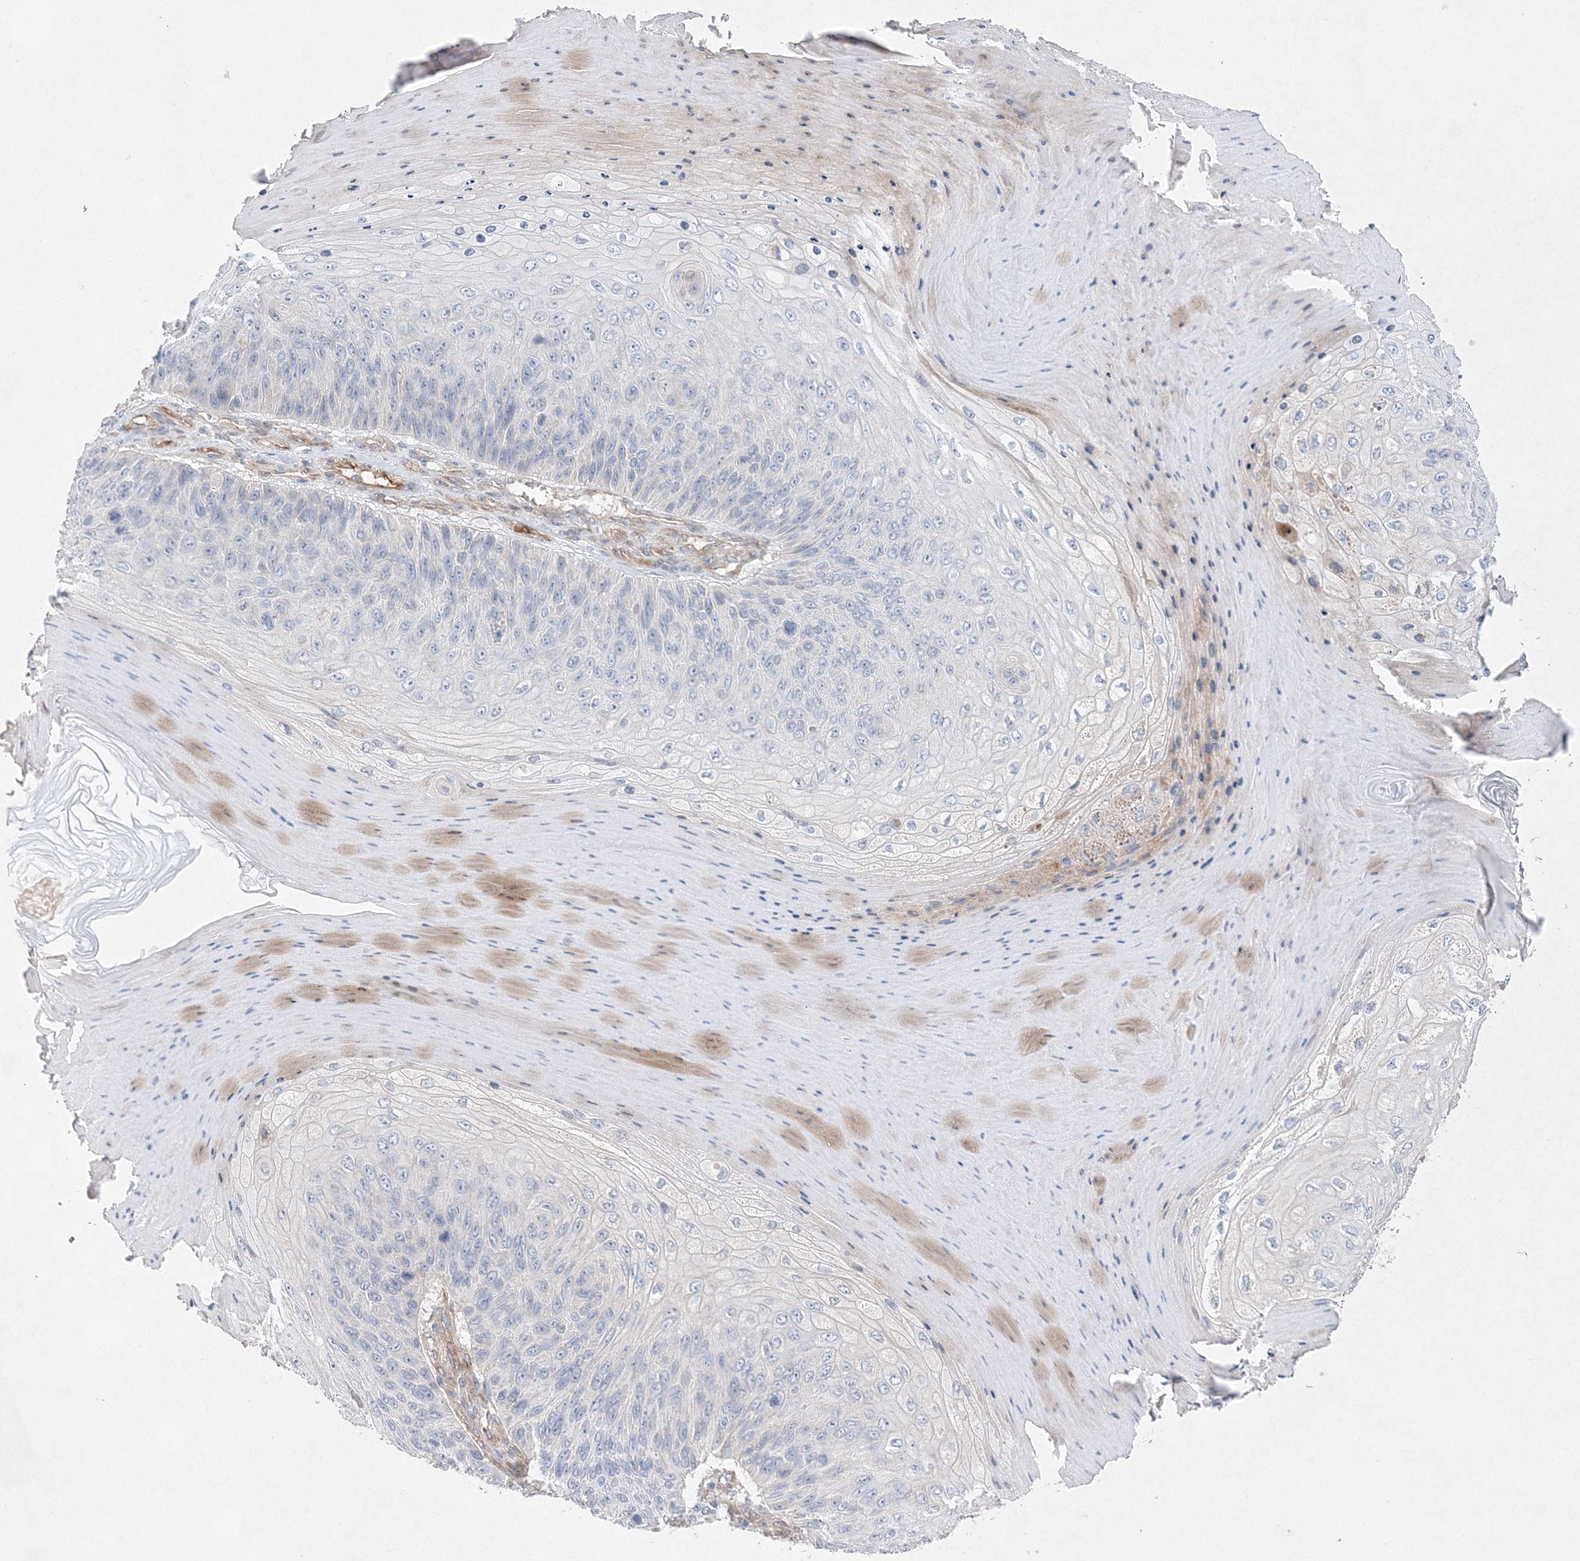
{"staining": {"intensity": "negative", "quantity": "none", "location": "none"}, "tissue": "skin cancer", "cell_type": "Tumor cells", "image_type": "cancer", "snomed": [{"axis": "morphology", "description": "Squamous cell carcinoma, NOS"}, {"axis": "topography", "description": "Skin"}], "caption": "The histopathology image displays no staining of tumor cells in skin squamous cell carcinoma.", "gene": "TMEM132B", "patient": {"sex": "female", "age": 88}}